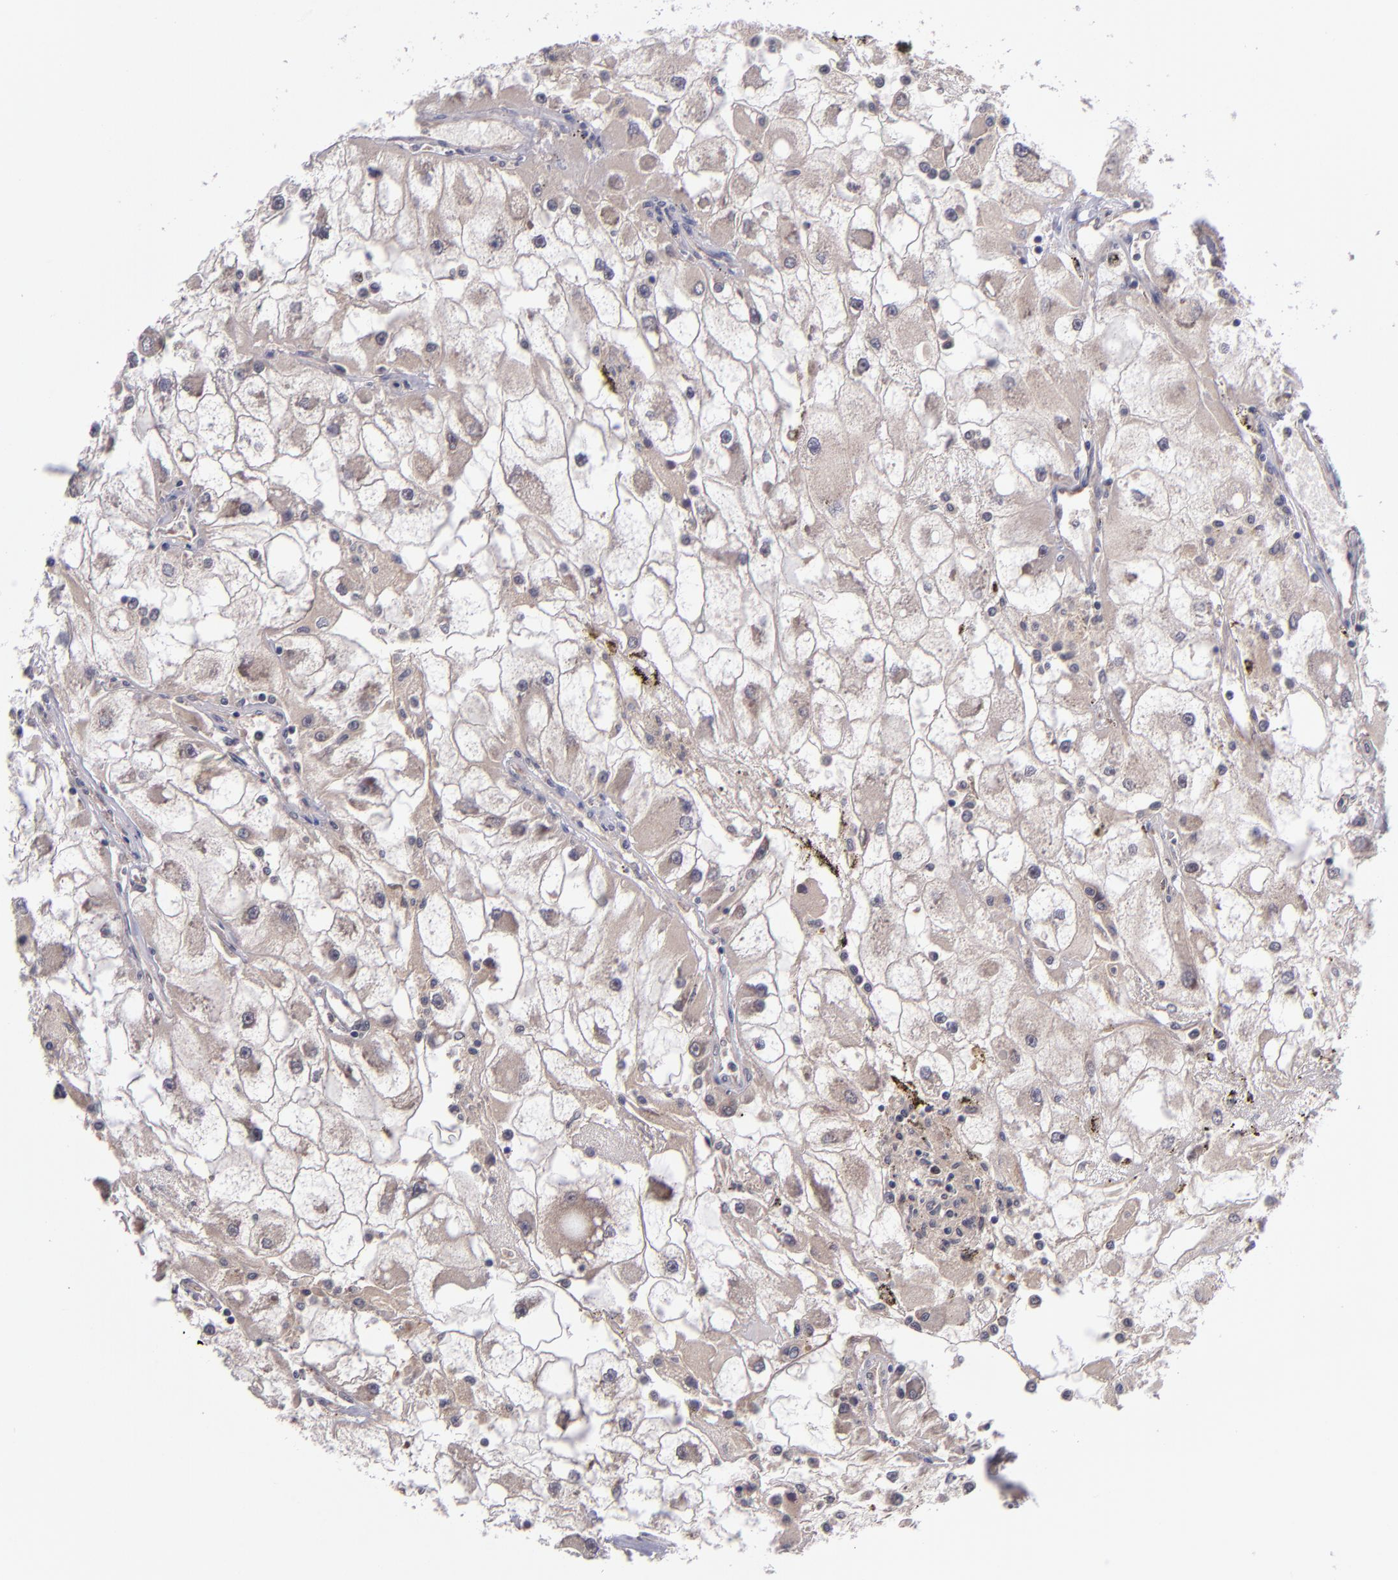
{"staining": {"intensity": "negative", "quantity": "none", "location": "none"}, "tissue": "renal cancer", "cell_type": "Tumor cells", "image_type": "cancer", "snomed": [{"axis": "morphology", "description": "Adenocarcinoma, NOS"}, {"axis": "topography", "description": "Kidney"}], "caption": "There is no significant positivity in tumor cells of renal cancer (adenocarcinoma).", "gene": "CDC7", "patient": {"sex": "female", "age": 73}}